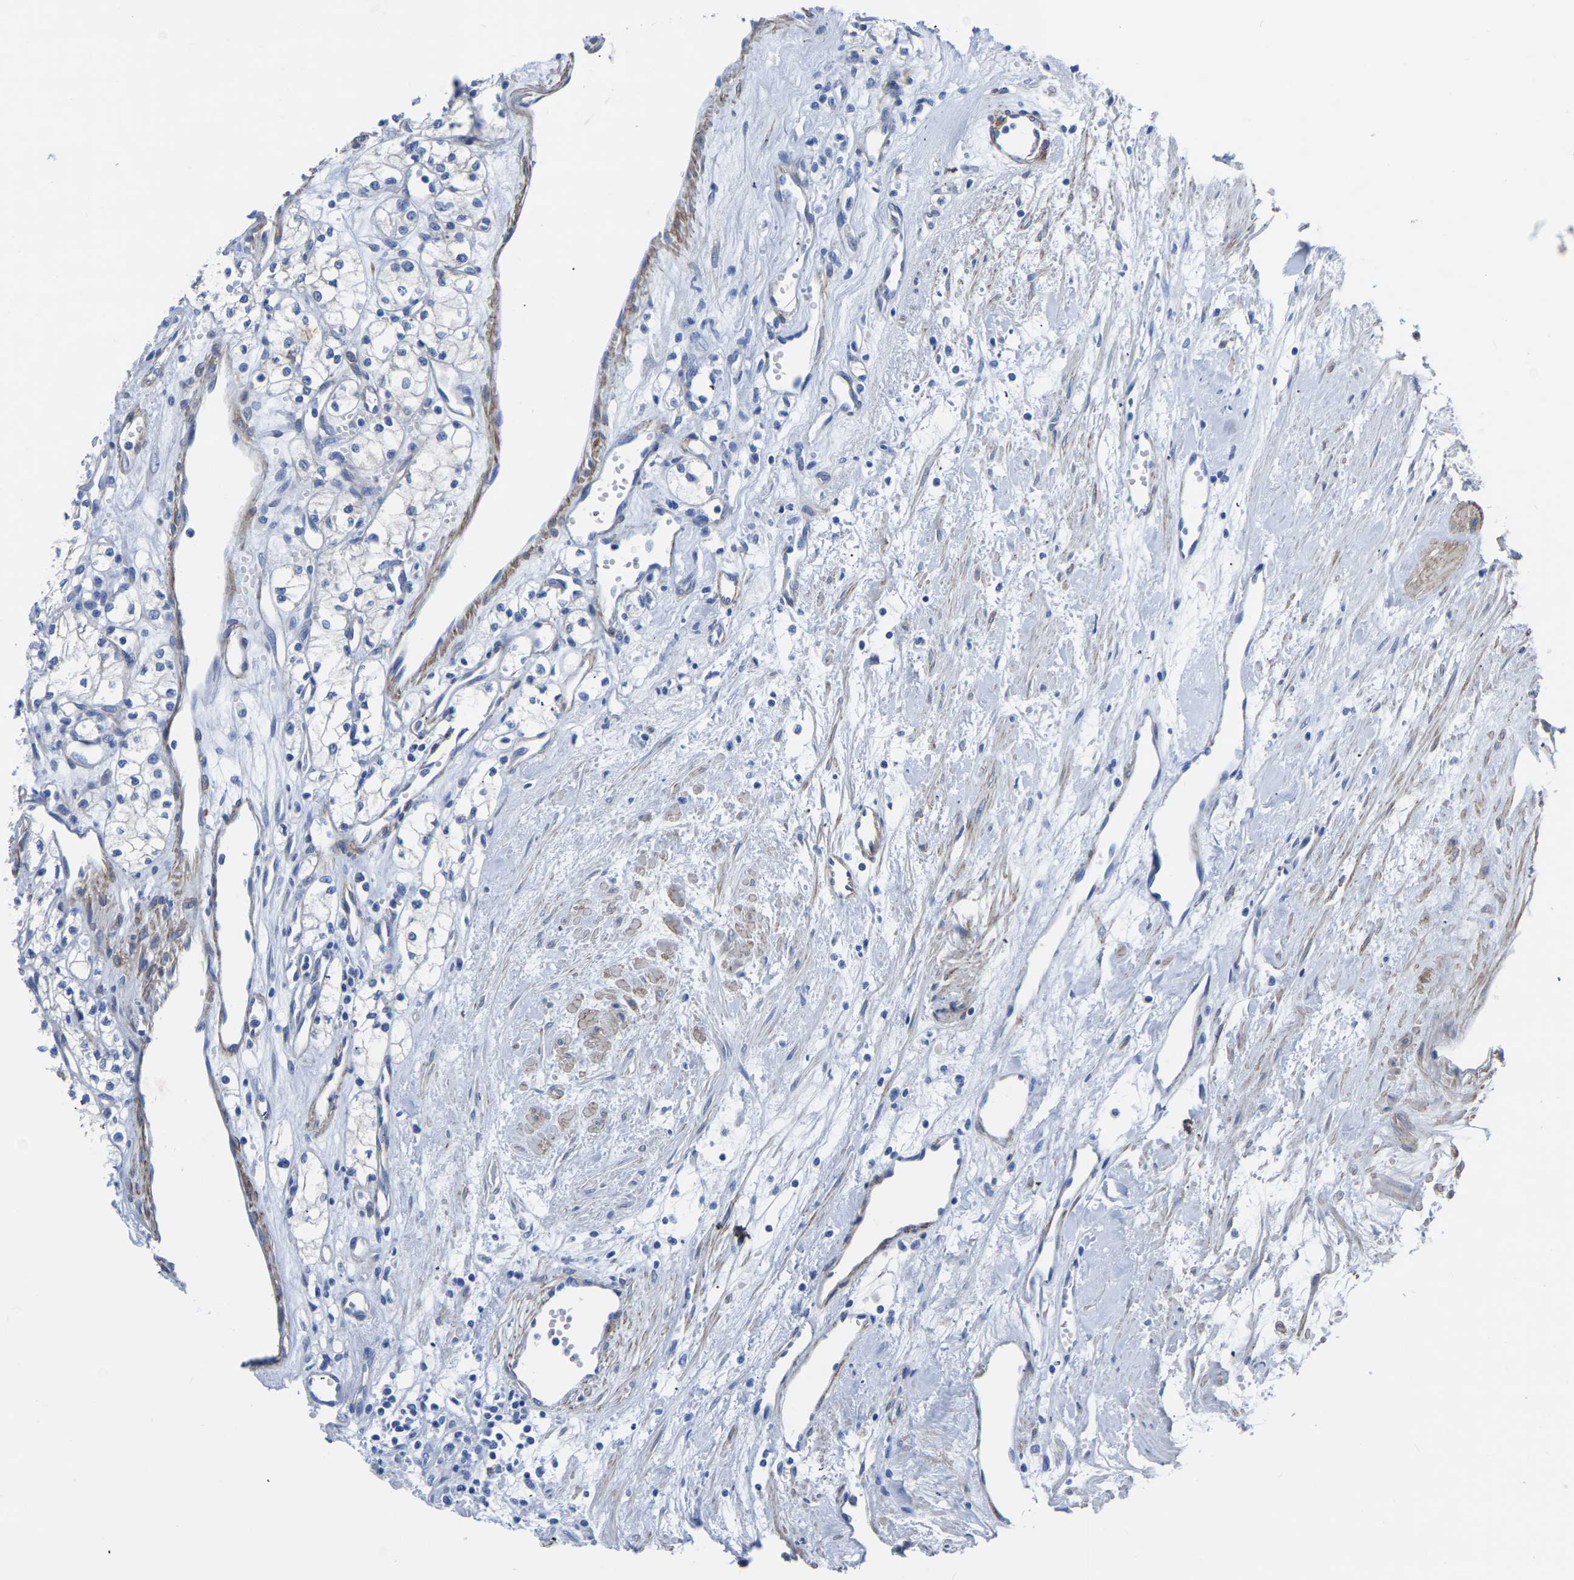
{"staining": {"intensity": "negative", "quantity": "none", "location": "none"}, "tissue": "renal cancer", "cell_type": "Tumor cells", "image_type": "cancer", "snomed": [{"axis": "morphology", "description": "Adenocarcinoma, NOS"}, {"axis": "topography", "description": "Kidney"}], "caption": "This is an immunohistochemistry image of renal adenocarcinoma. There is no positivity in tumor cells.", "gene": "SLC45A3", "patient": {"sex": "male", "age": 59}}